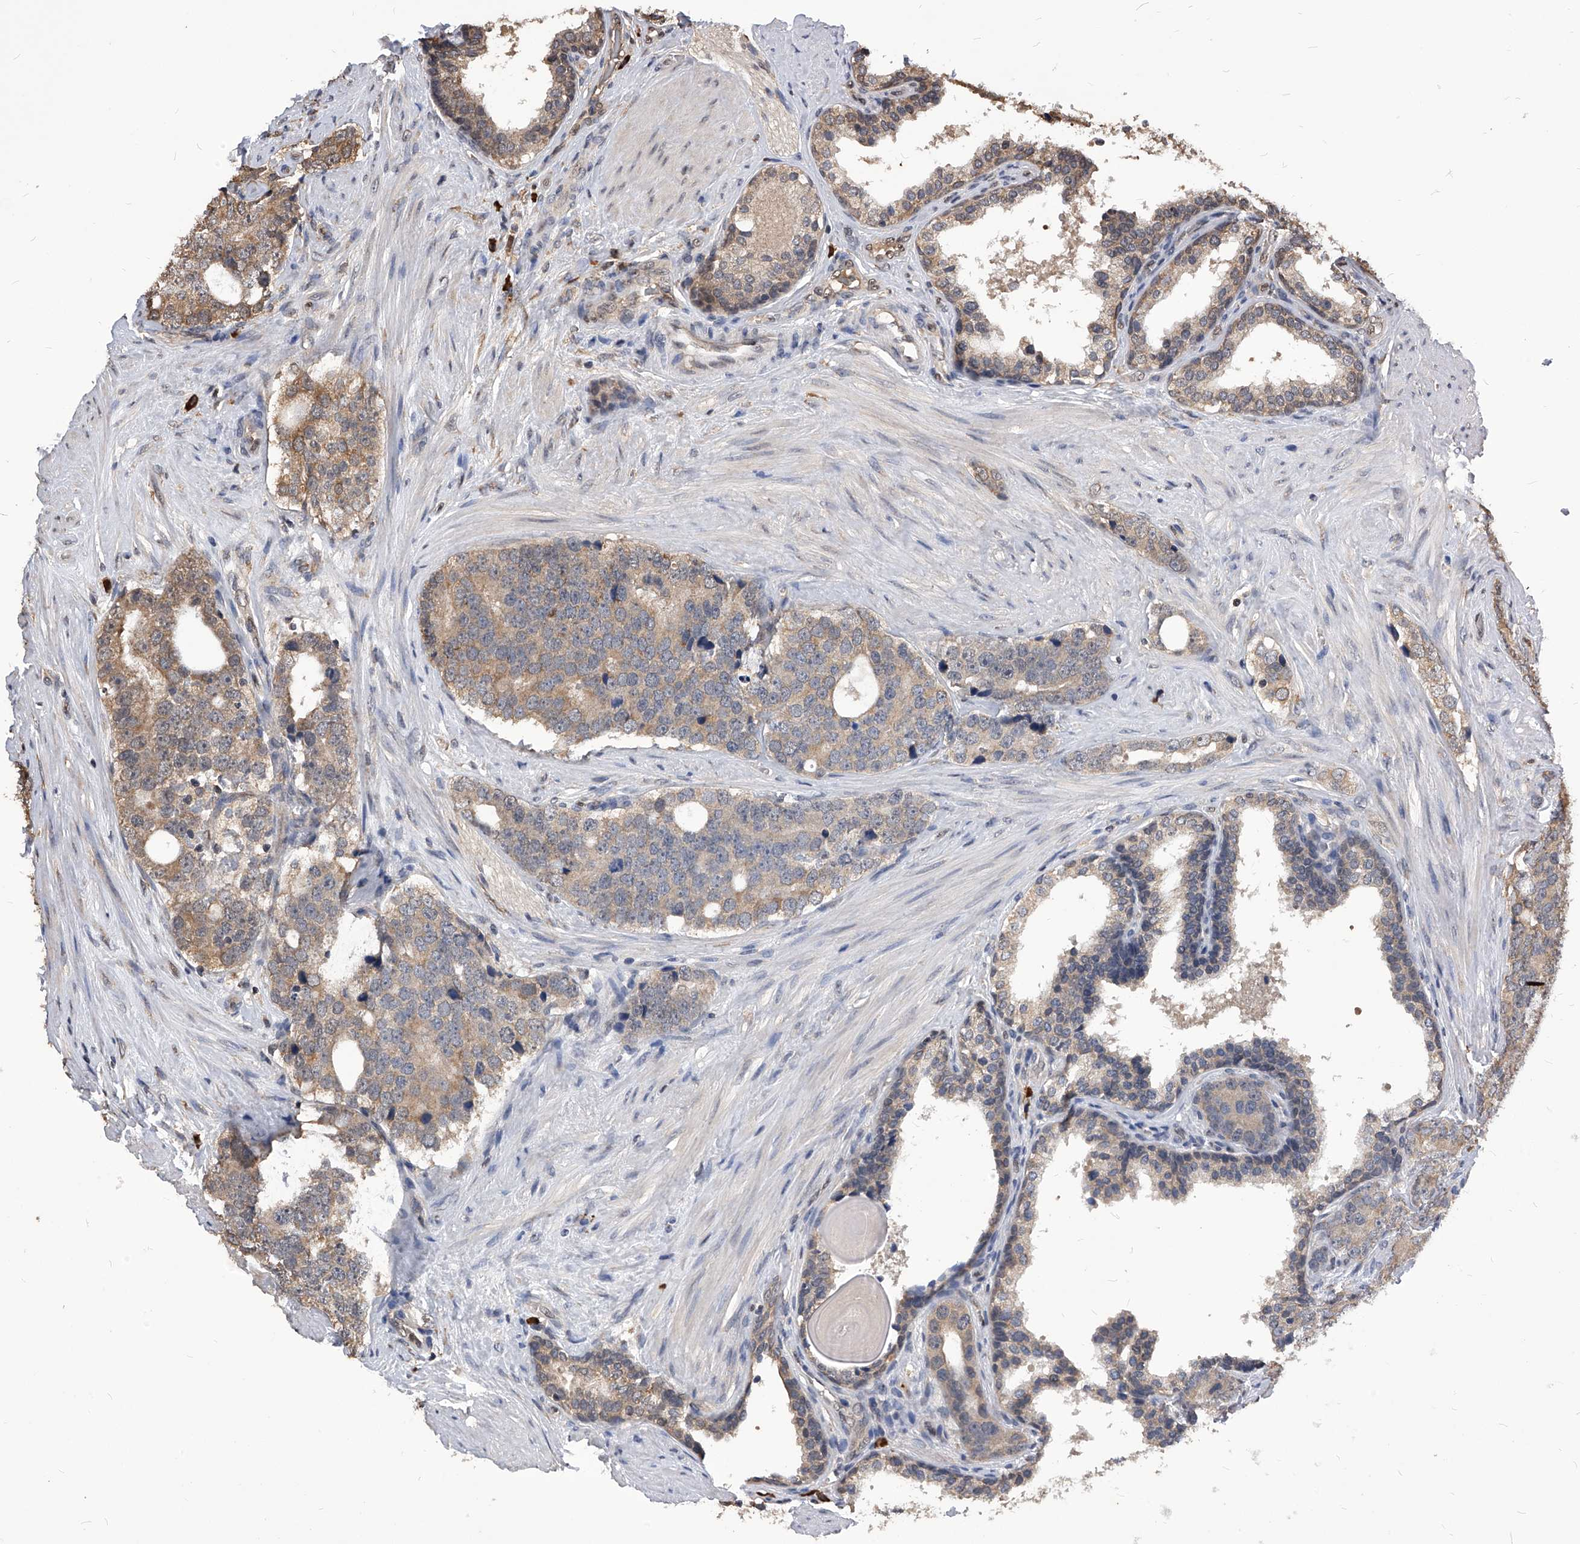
{"staining": {"intensity": "moderate", "quantity": "<25%", "location": "cytoplasmic/membranous"}, "tissue": "prostate cancer", "cell_type": "Tumor cells", "image_type": "cancer", "snomed": [{"axis": "morphology", "description": "Adenocarcinoma, High grade"}, {"axis": "topography", "description": "Prostate"}], "caption": "This image shows prostate cancer stained with IHC to label a protein in brown. The cytoplasmic/membranous of tumor cells show moderate positivity for the protein. Nuclei are counter-stained blue.", "gene": "ID1", "patient": {"sex": "male", "age": 56}}